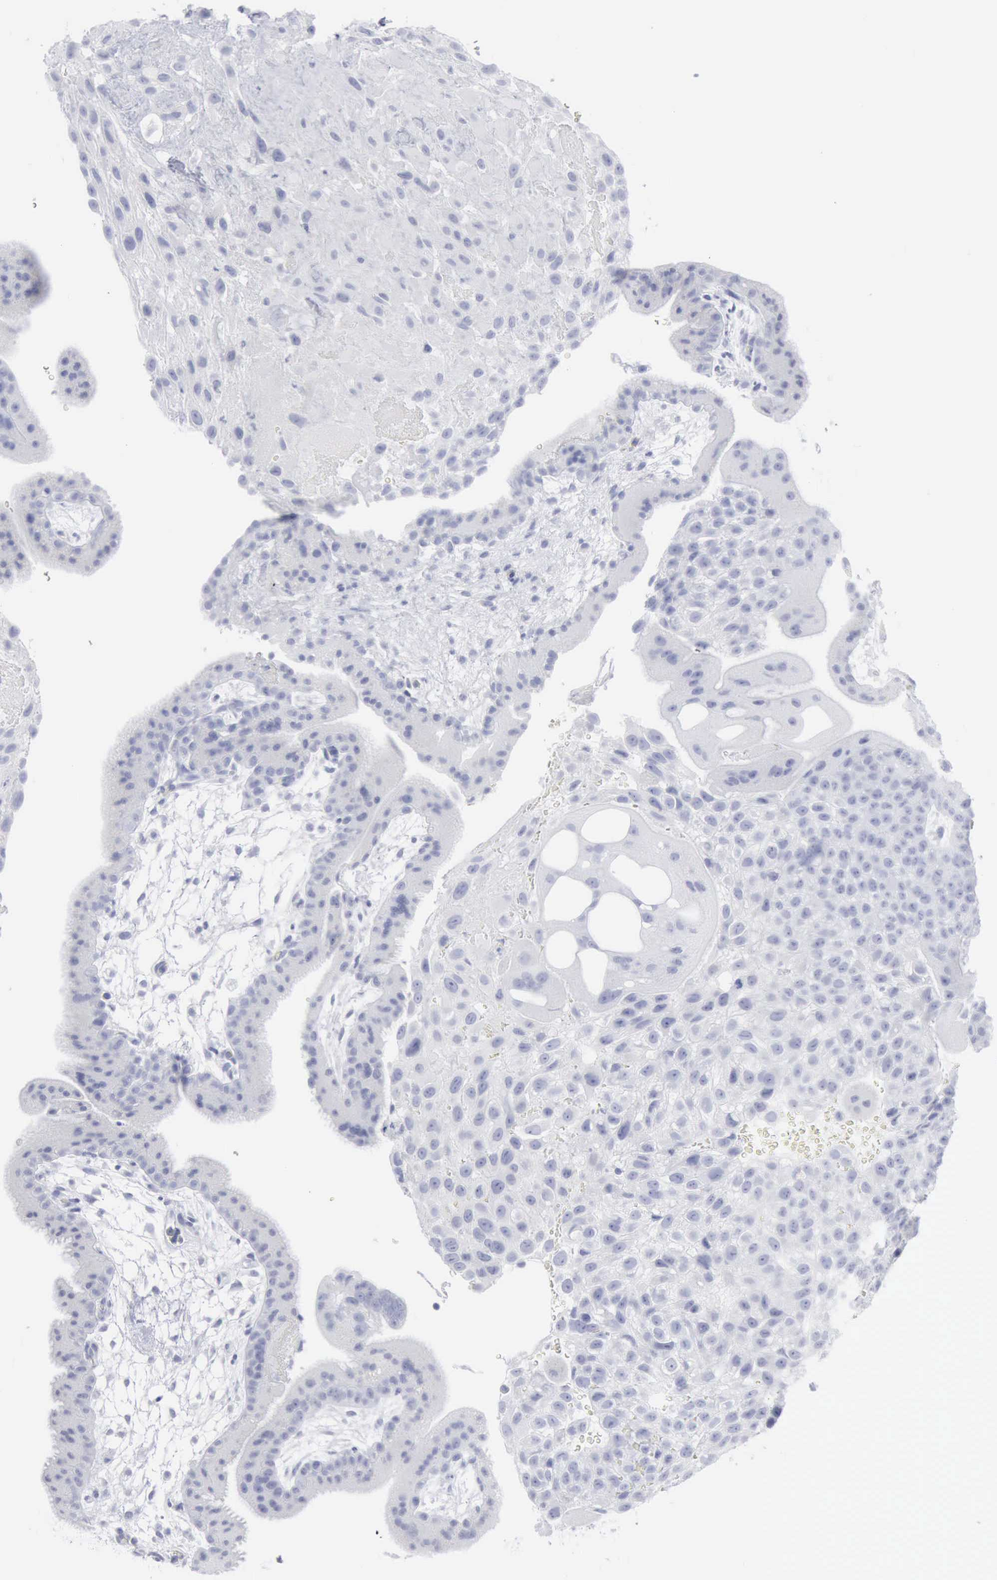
{"staining": {"intensity": "negative", "quantity": "none", "location": "none"}, "tissue": "placenta", "cell_type": "Decidual cells", "image_type": "normal", "snomed": [{"axis": "morphology", "description": "Normal tissue, NOS"}, {"axis": "topography", "description": "Placenta"}], "caption": "IHC histopathology image of unremarkable human placenta stained for a protein (brown), which demonstrates no staining in decidual cells. Nuclei are stained in blue.", "gene": "CMA1", "patient": {"sex": "female", "age": 19}}